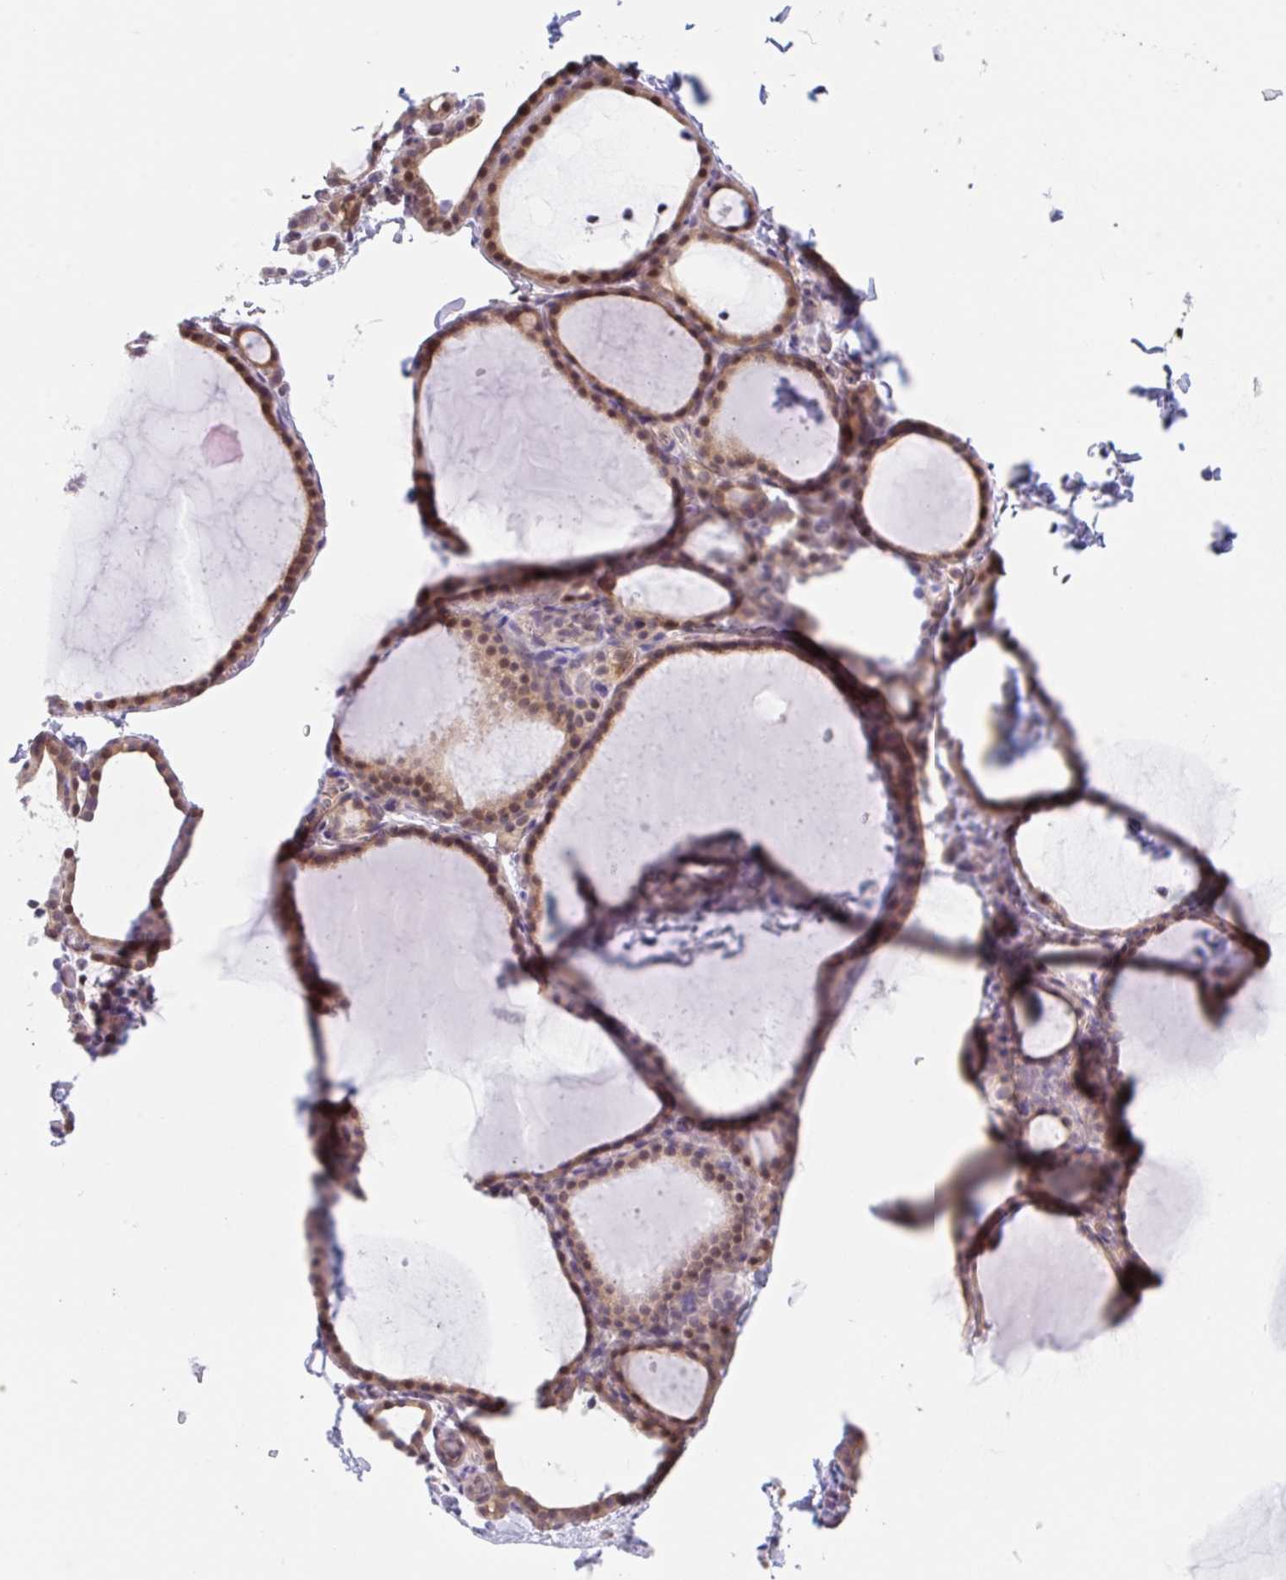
{"staining": {"intensity": "moderate", "quantity": "25%-75%", "location": "cytoplasmic/membranous,nuclear"}, "tissue": "thyroid gland", "cell_type": "Glandular cells", "image_type": "normal", "snomed": [{"axis": "morphology", "description": "Normal tissue, NOS"}, {"axis": "topography", "description": "Thyroid gland"}], "caption": "Brown immunohistochemical staining in benign thyroid gland shows moderate cytoplasmic/membranous,nuclear expression in approximately 25%-75% of glandular cells.", "gene": "TBPL2", "patient": {"sex": "female", "age": 22}}